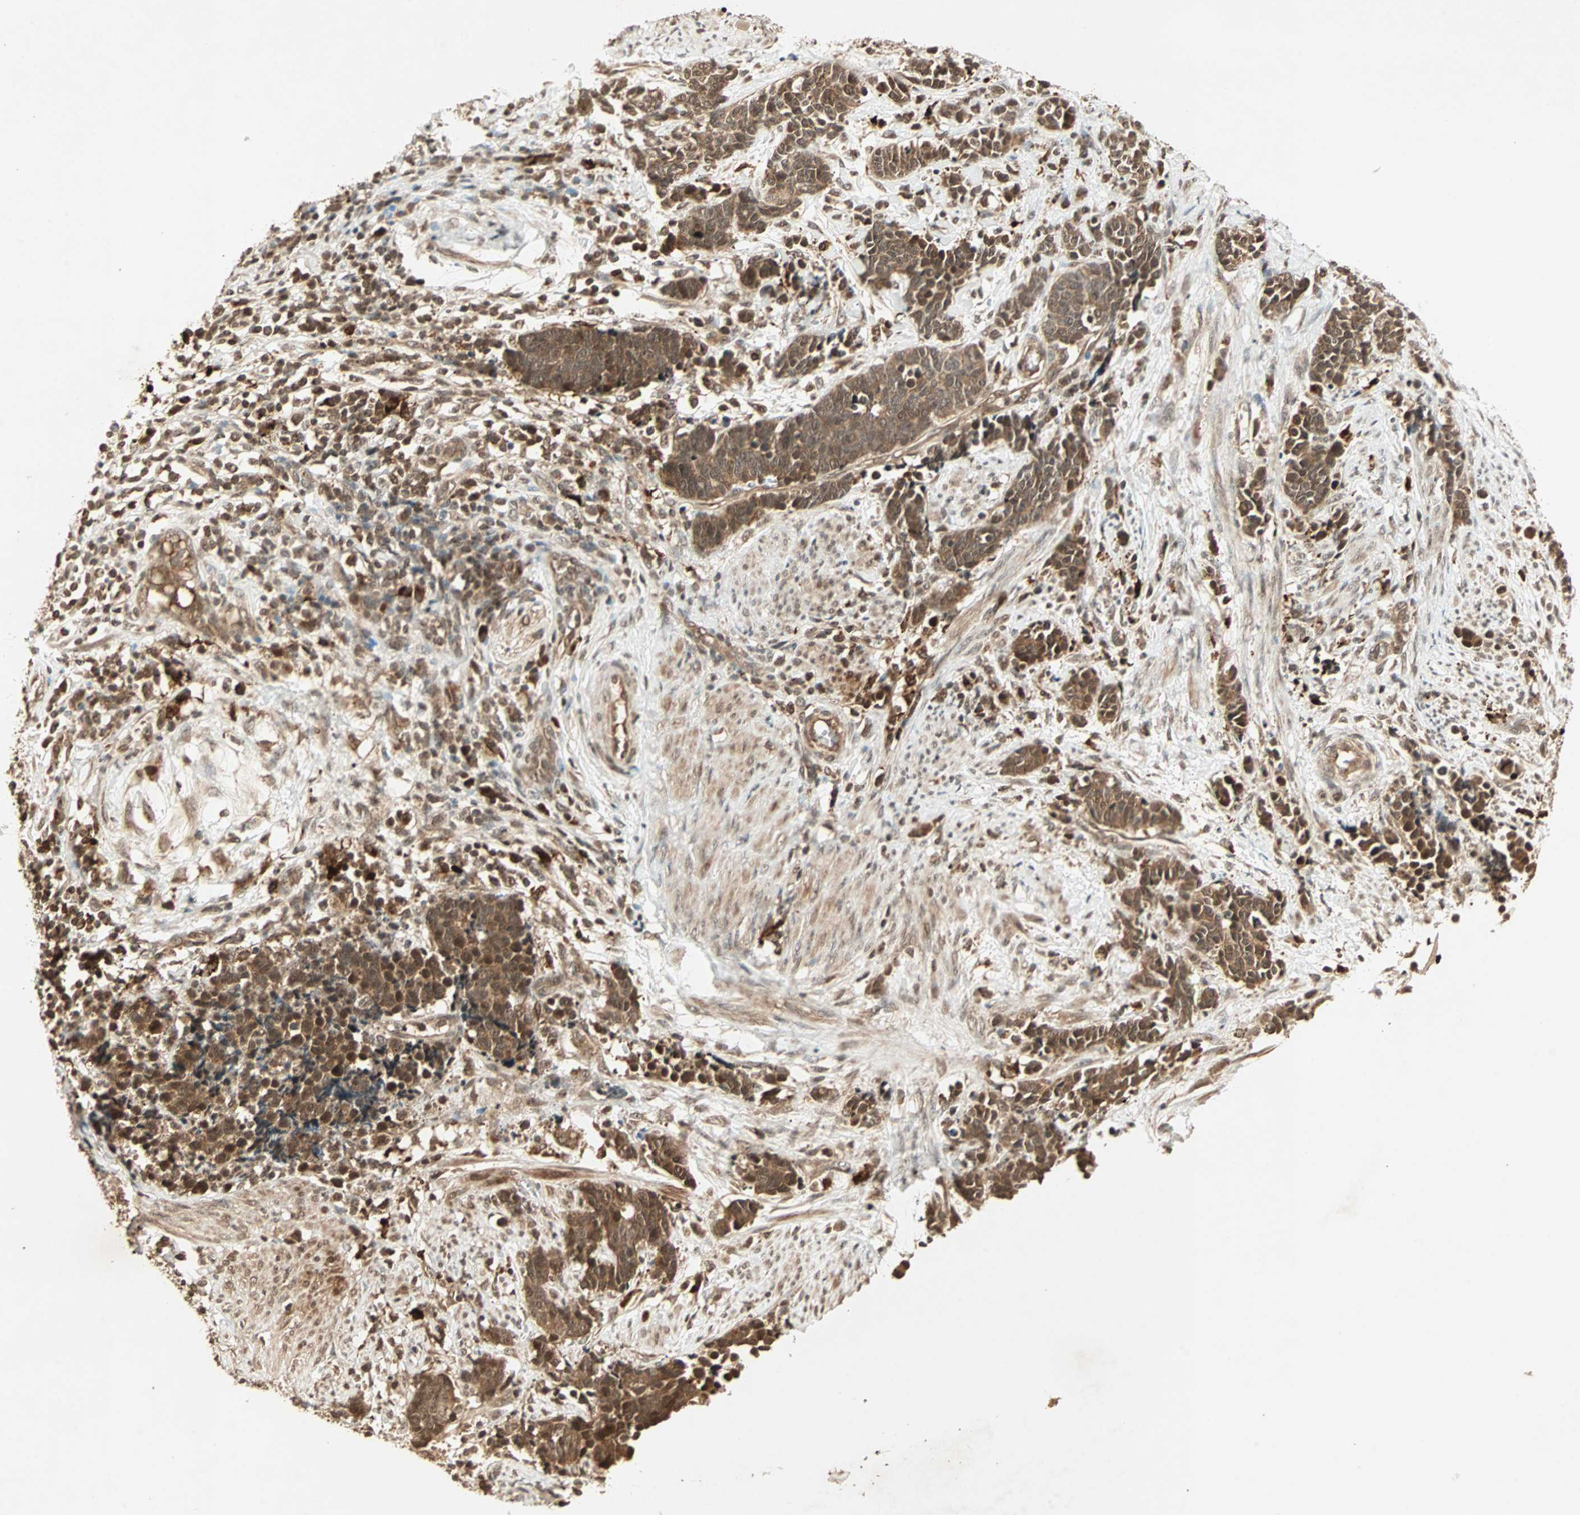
{"staining": {"intensity": "strong", "quantity": ">75%", "location": "cytoplasmic/membranous,nuclear"}, "tissue": "cervical cancer", "cell_type": "Tumor cells", "image_type": "cancer", "snomed": [{"axis": "morphology", "description": "Squamous cell carcinoma, NOS"}, {"axis": "topography", "description": "Cervix"}], "caption": "Squamous cell carcinoma (cervical) stained with a protein marker reveals strong staining in tumor cells.", "gene": "RFFL", "patient": {"sex": "female", "age": 35}}